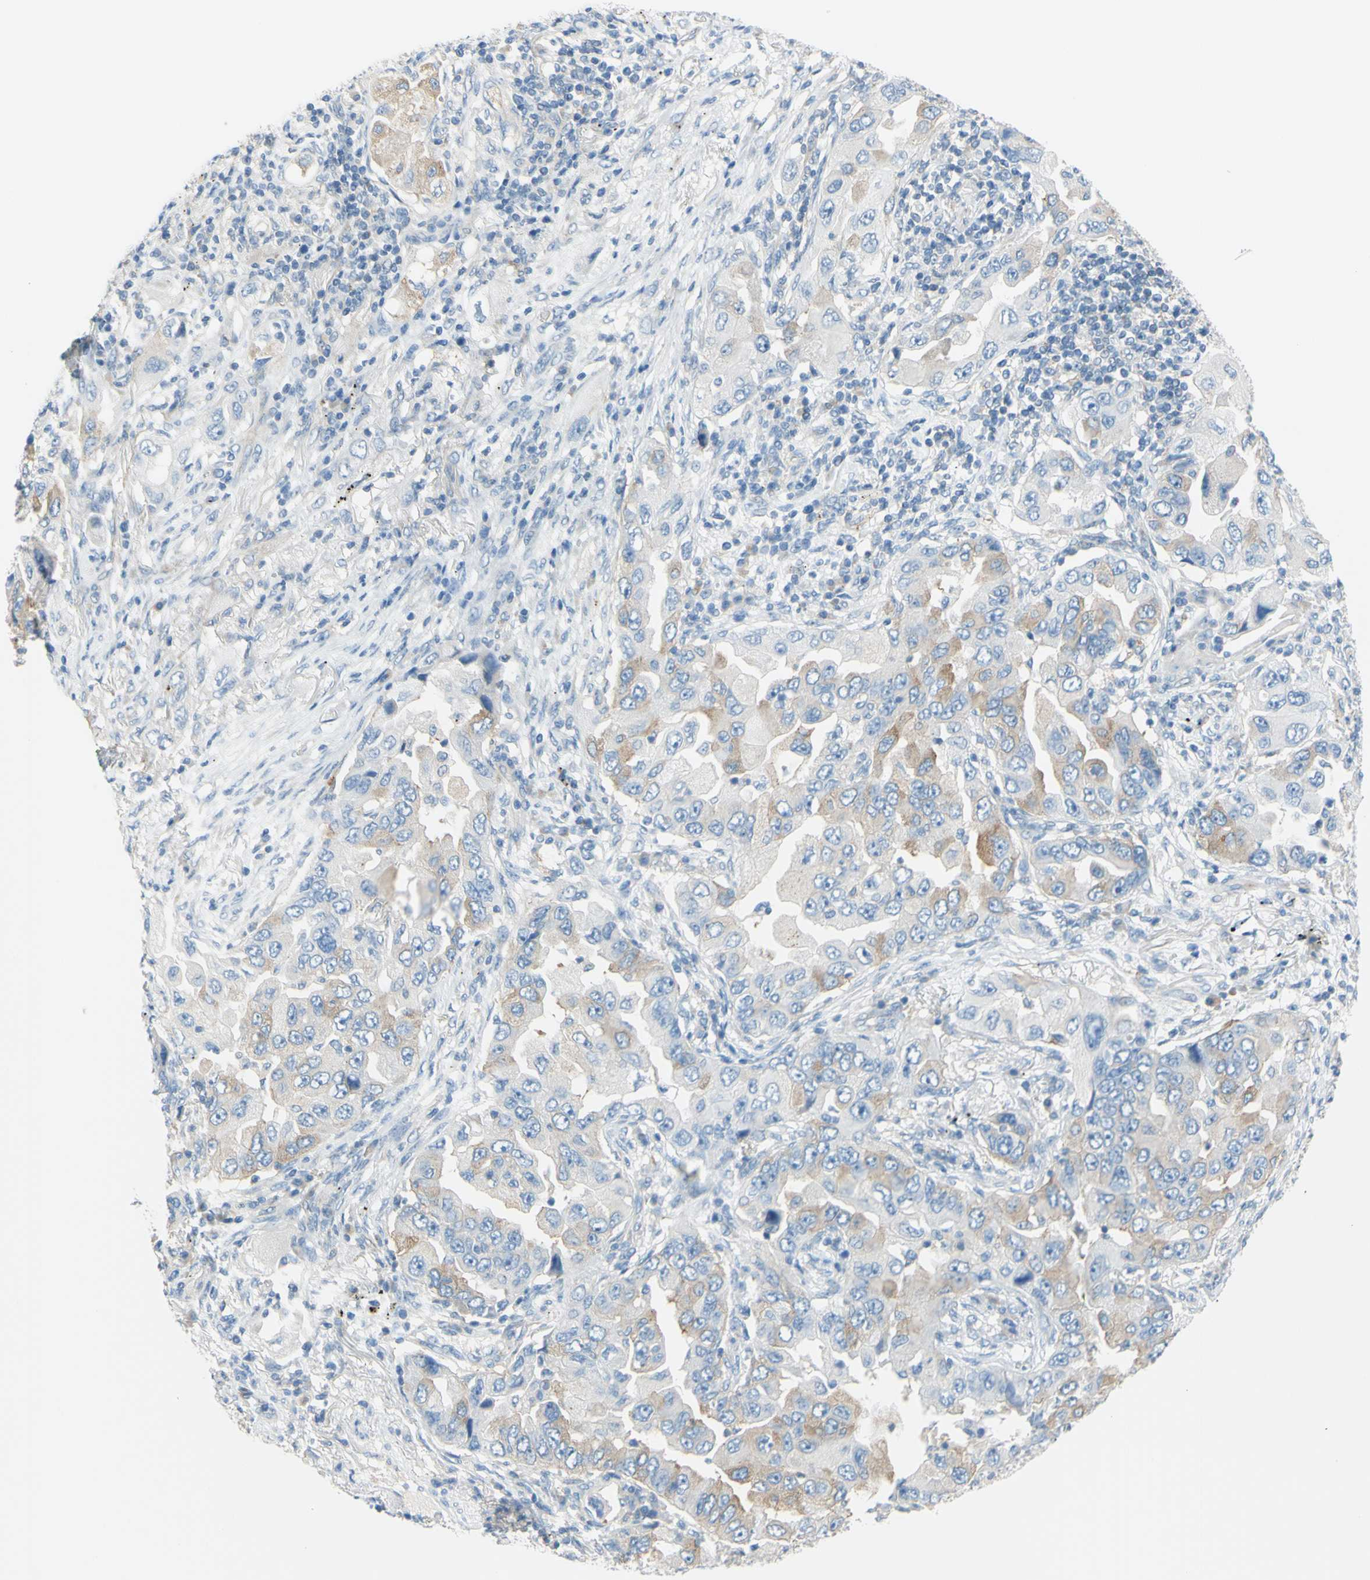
{"staining": {"intensity": "moderate", "quantity": "25%-75%", "location": "cytoplasmic/membranous"}, "tissue": "lung cancer", "cell_type": "Tumor cells", "image_type": "cancer", "snomed": [{"axis": "morphology", "description": "Adenocarcinoma, NOS"}, {"axis": "topography", "description": "Lung"}], "caption": "High-power microscopy captured an immunohistochemistry micrograph of adenocarcinoma (lung), revealing moderate cytoplasmic/membranous positivity in approximately 25%-75% of tumor cells.", "gene": "FRMD4B", "patient": {"sex": "female", "age": 65}}